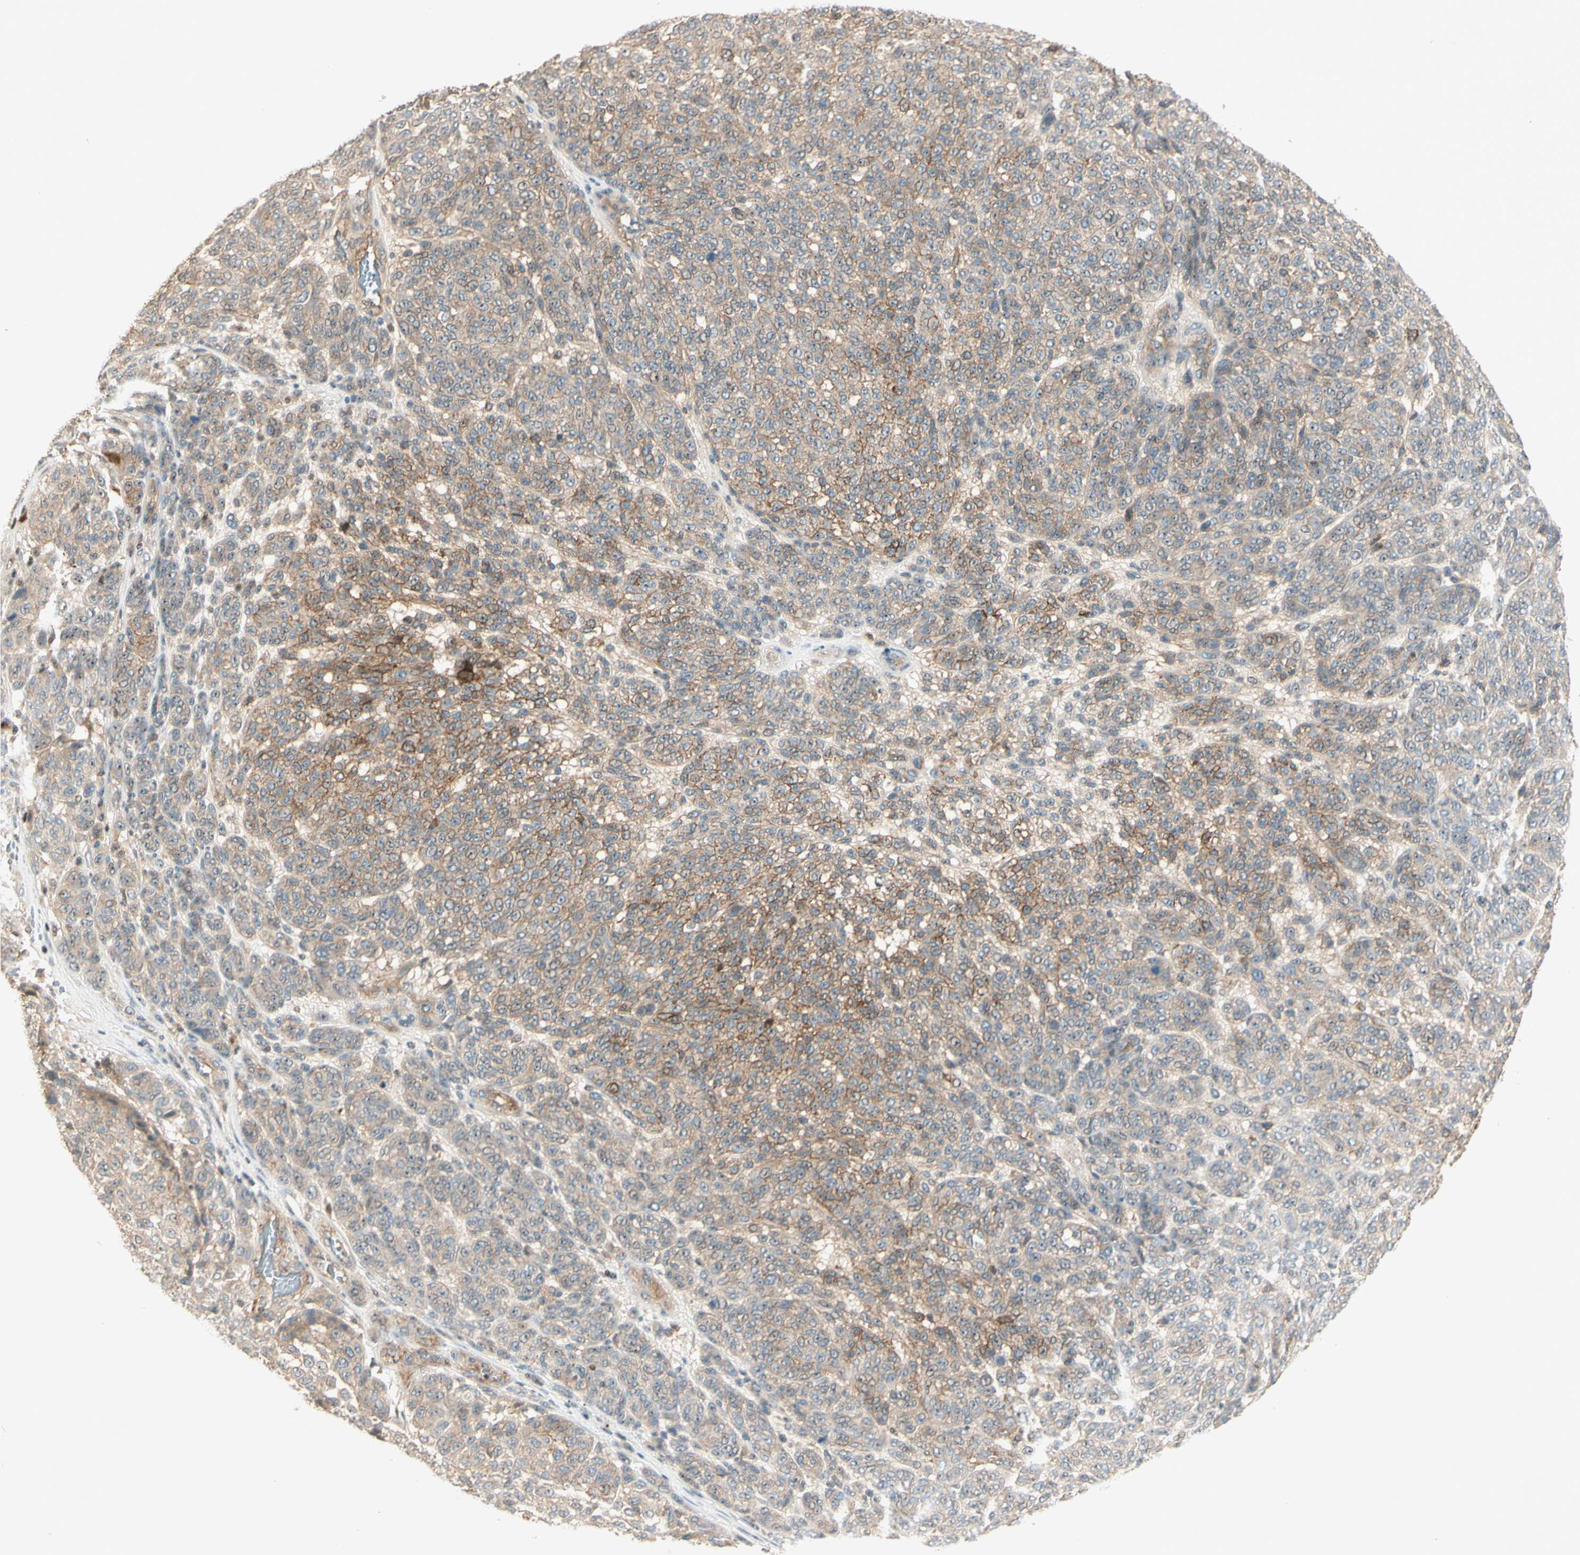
{"staining": {"intensity": "weak", "quantity": ">75%", "location": "cytoplasmic/membranous"}, "tissue": "melanoma", "cell_type": "Tumor cells", "image_type": "cancer", "snomed": [{"axis": "morphology", "description": "Malignant melanoma, NOS"}, {"axis": "topography", "description": "Skin"}], "caption": "Tumor cells demonstrate low levels of weak cytoplasmic/membranous staining in approximately >75% of cells in melanoma. Immunohistochemistry stains the protein in brown and the nuclei are stained blue.", "gene": "NFYA", "patient": {"sex": "male", "age": 59}}